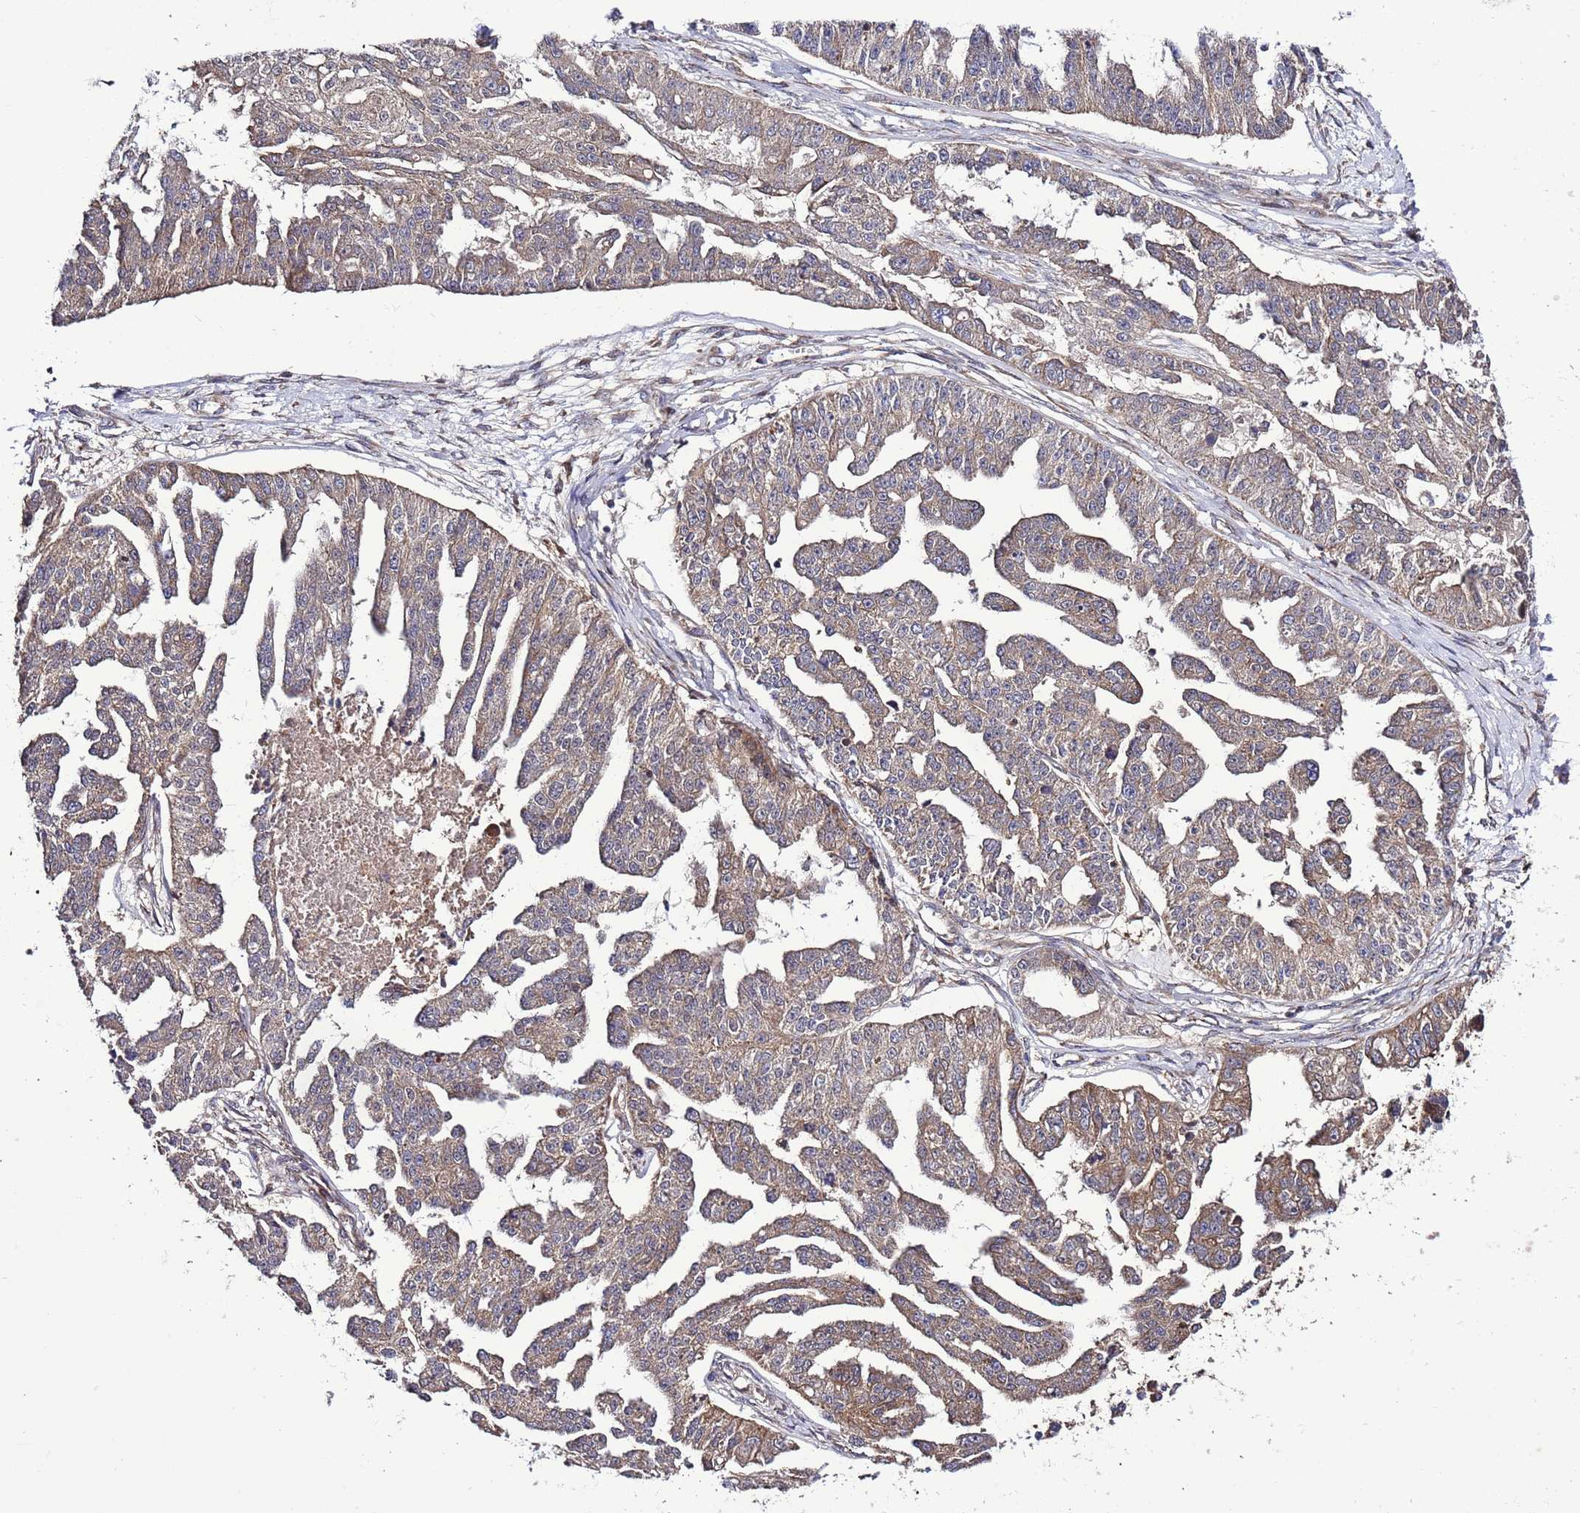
{"staining": {"intensity": "weak", "quantity": ">75%", "location": "cytoplasmic/membranous"}, "tissue": "ovarian cancer", "cell_type": "Tumor cells", "image_type": "cancer", "snomed": [{"axis": "morphology", "description": "Cystadenocarcinoma, serous, NOS"}, {"axis": "topography", "description": "Ovary"}], "caption": "Ovarian cancer (serous cystadenocarcinoma) was stained to show a protein in brown. There is low levels of weak cytoplasmic/membranous staining in approximately >75% of tumor cells.", "gene": "TMEM176B", "patient": {"sex": "female", "age": 58}}